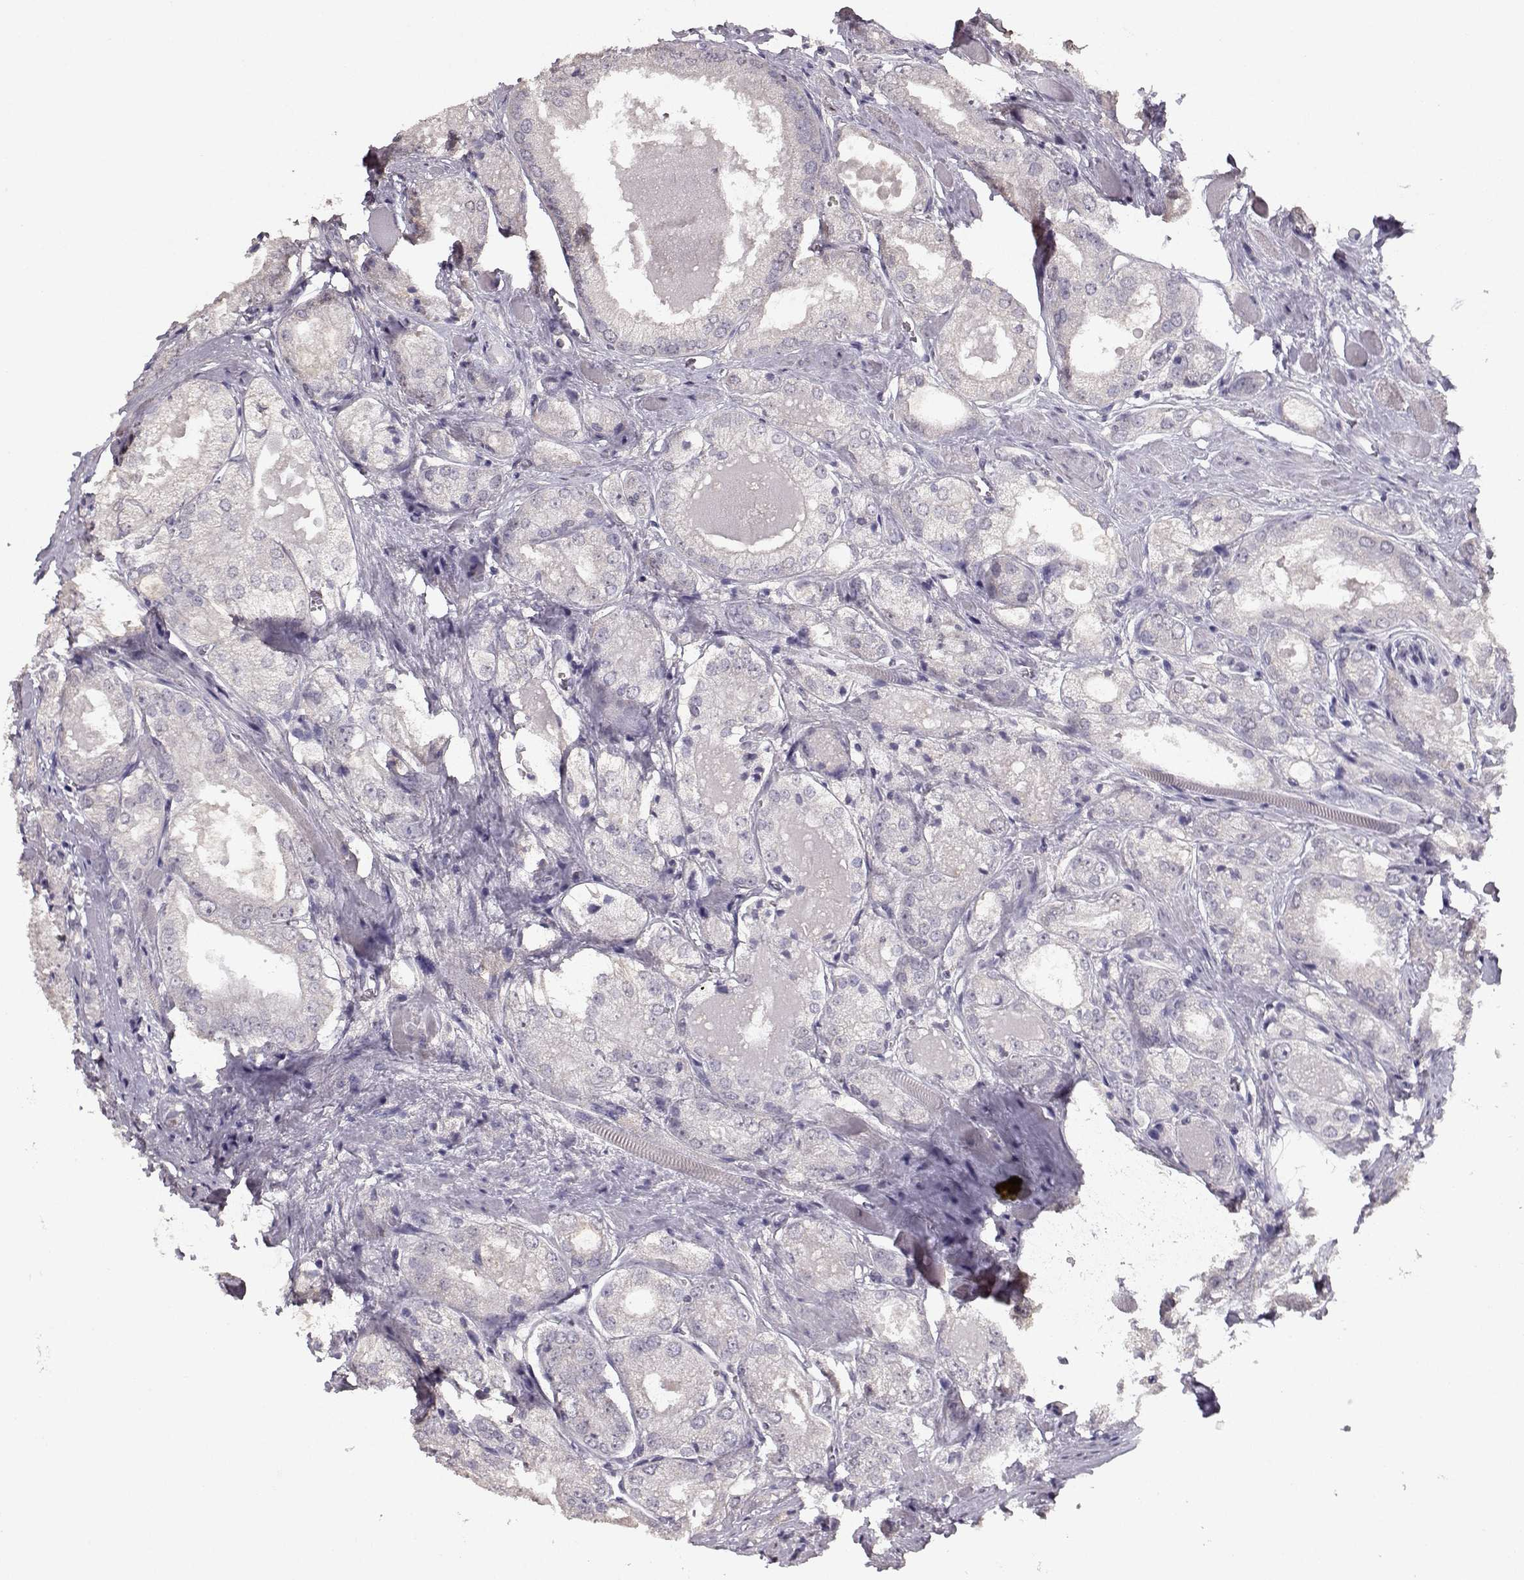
{"staining": {"intensity": "negative", "quantity": "none", "location": "none"}, "tissue": "prostate cancer", "cell_type": "Tumor cells", "image_type": "cancer", "snomed": [{"axis": "morphology", "description": "Adenocarcinoma, NOS"}, {"axis": "morphology", "description": "Adenocarcinoma, High grade"}, {"axis": "topography", "description": "Prostate"}], "caption": "A high-resolution image shows immunohistochemistry staining of prostate cancer, which exhibits no significant positivity in tumor cells.", "gene": "PMCH", "patient": {"sex": "male", "age": 70}}